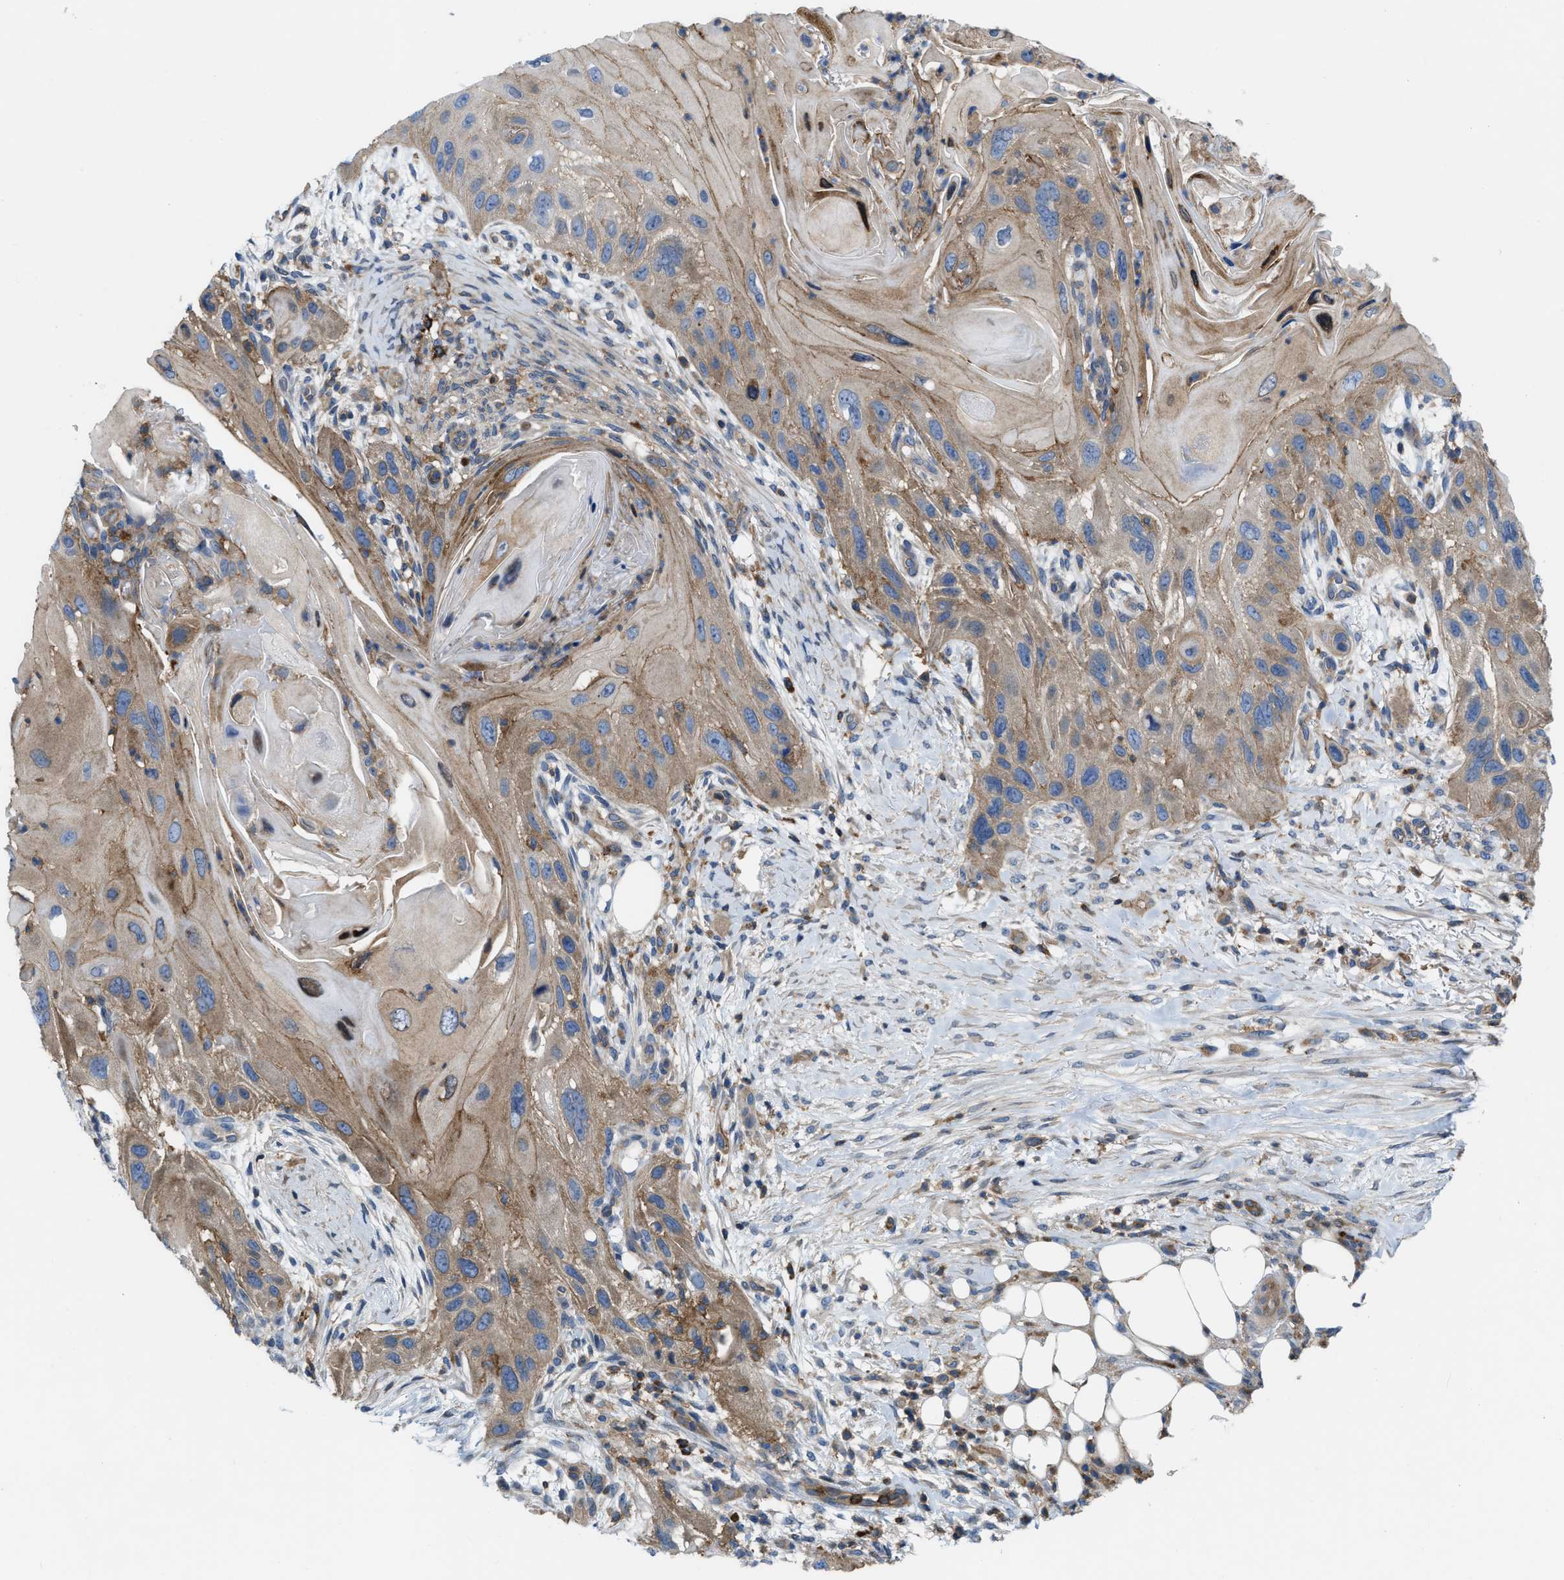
{"staining": {"intensity": "moderate", "quantity": ">75%", "location": "cytoplasmic/membranous"}, "tissue": "skin cancer", "cell_type": "Tumor cells", "image_type": "cancer", "snomed": [{"axis": "morphology", "description": "Squamous cell carcinoma, NOS"}, {"axis": "topography", "description": "Skin"}], "caption": "Protein staining exhibits moderate cytoplasmic/membranous staining in about >75% of tumor cells in squamous cell carcinoma (skin).", "gene": "MYO18A", "patient": {"sex": "female", "age": 77}}